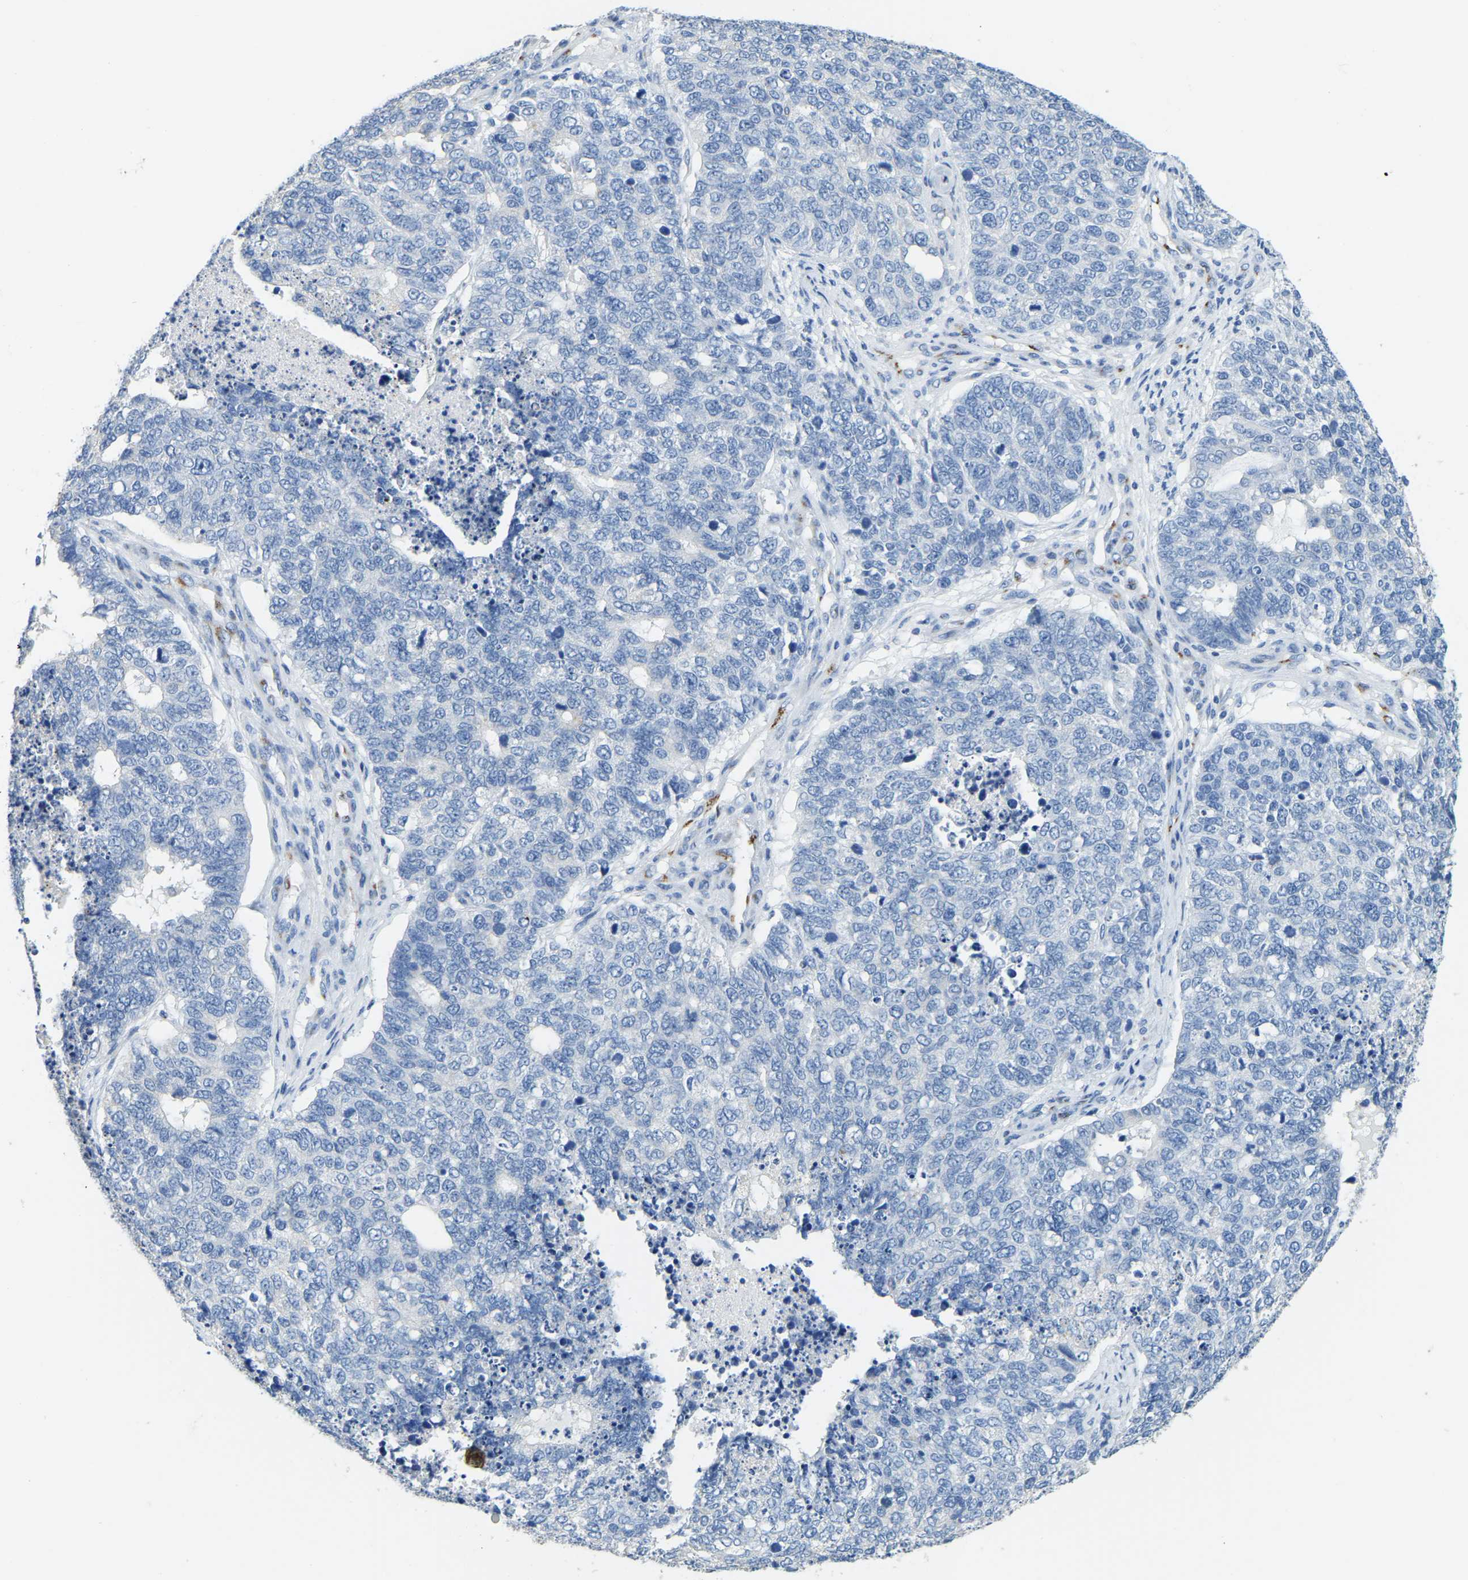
{"staining": {"intensity": "negative", "quantity": "none", "location": "none"}, "tissue": "cervical cancer", "cell_type": "Tumor cells", "image_type": "cancer", "snomed": [{"axis": "morphology", "description": "Squamous cell carcinoma, NOS"}, {"axis": "topography", "description": "Cervix"}], "caption": "This is an IHC micrograph of human cervical cancer (squamous cell carcinoma). There is no staining in tumor cells.", "gene": "FAM174A", "patient": {"sex": "female", "age": 63}}